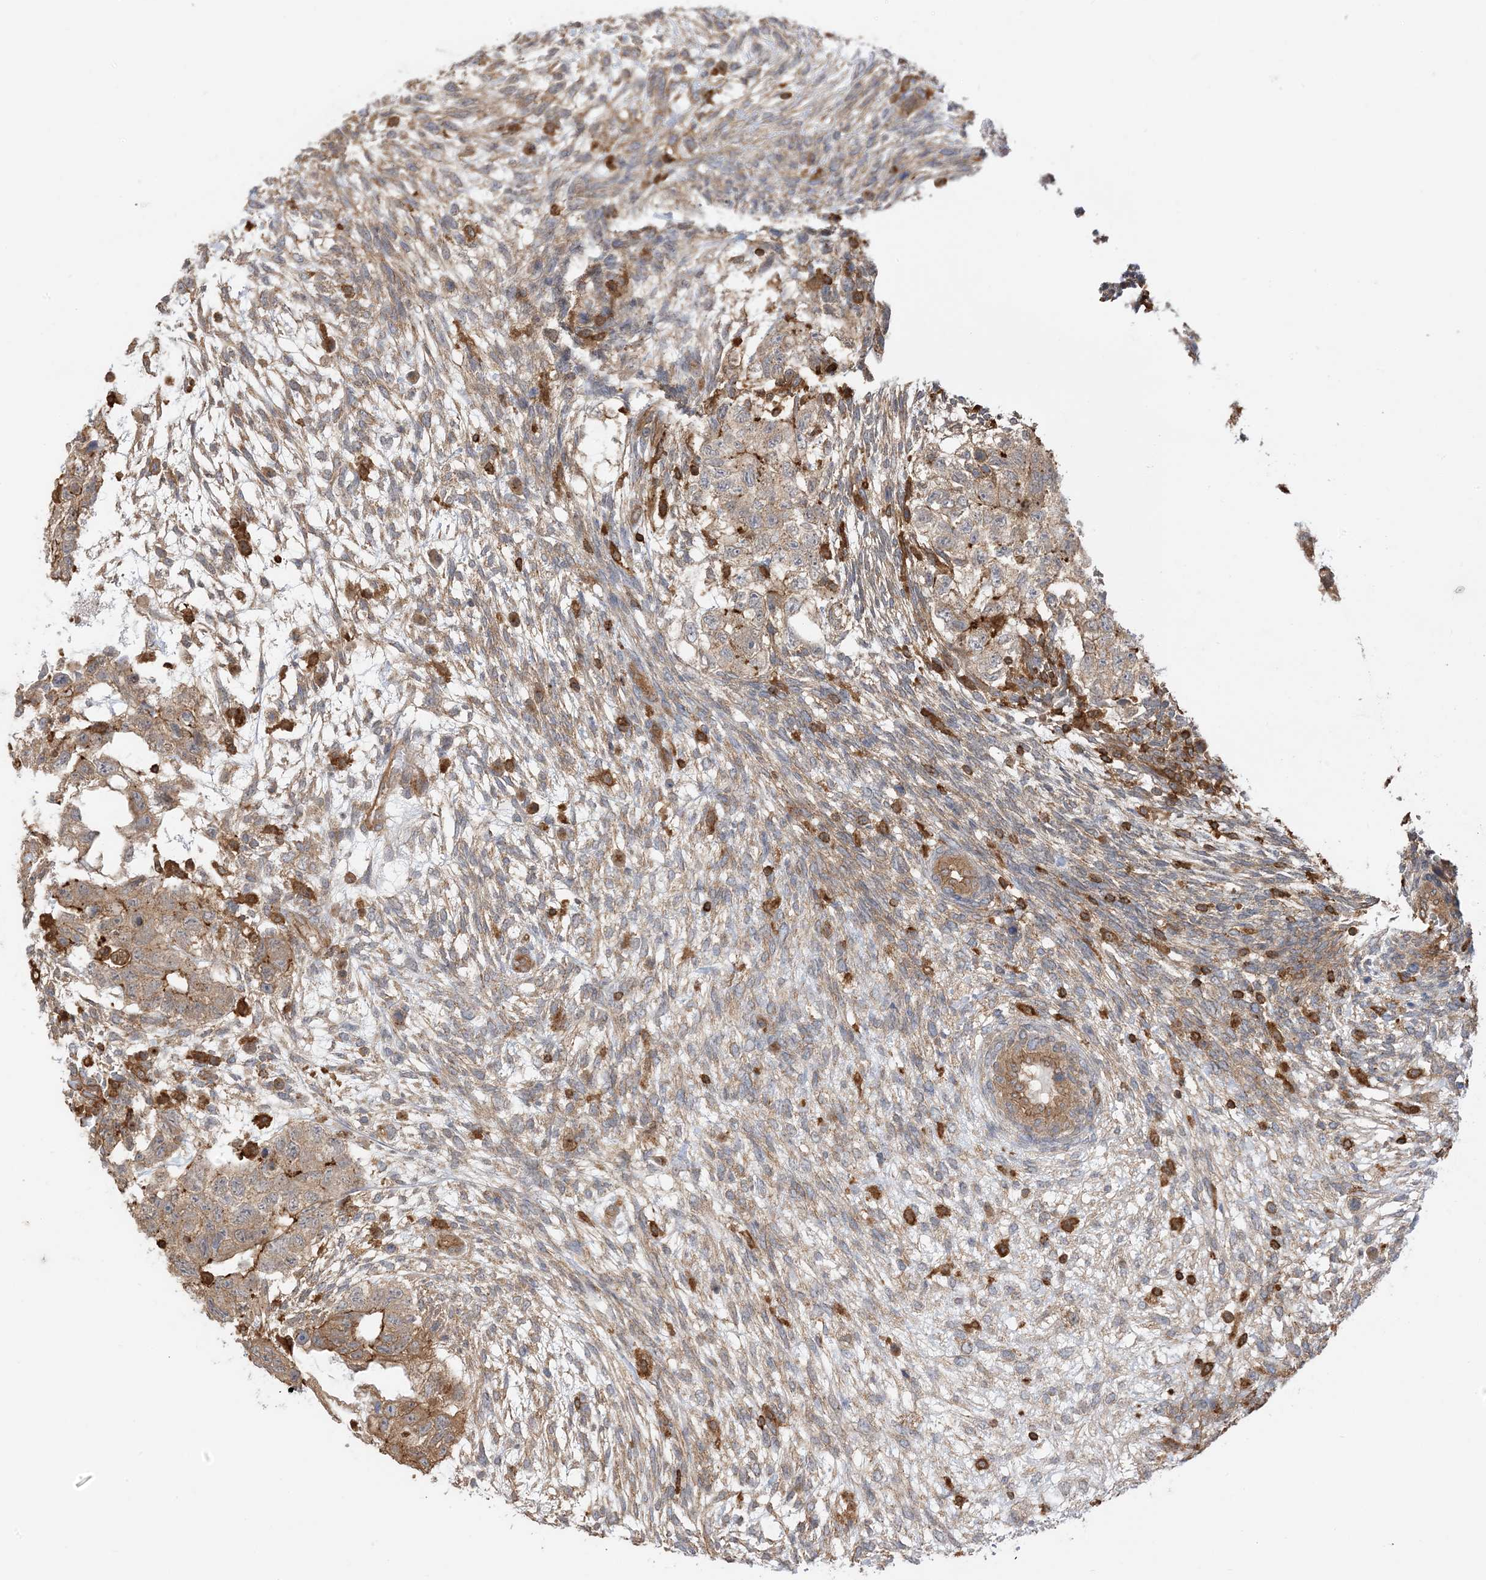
{"staining": {"intensity": "moderate", "quantity": ">75%", "location": "cytoplasmic/membranous"}, "tissue": "testis cancer", "cell_type": "Tumor cells", "image_type": "cancer", "snomed": [{"axis": "morphology", "description": "Normal tissue, NOS"}, {"axis": "morphology", "description": "Carcinoma, Embryonal, NOS"}, {"axis": "topography", "description": "Testis"}], "caption": "Moderate cytoplasmic/membranous positivity is present in about >75% of tumor cells in embryonal carcinoma (testis).", "gene": "CAPZB", "patient": {"sex": "male", "age": 36}}